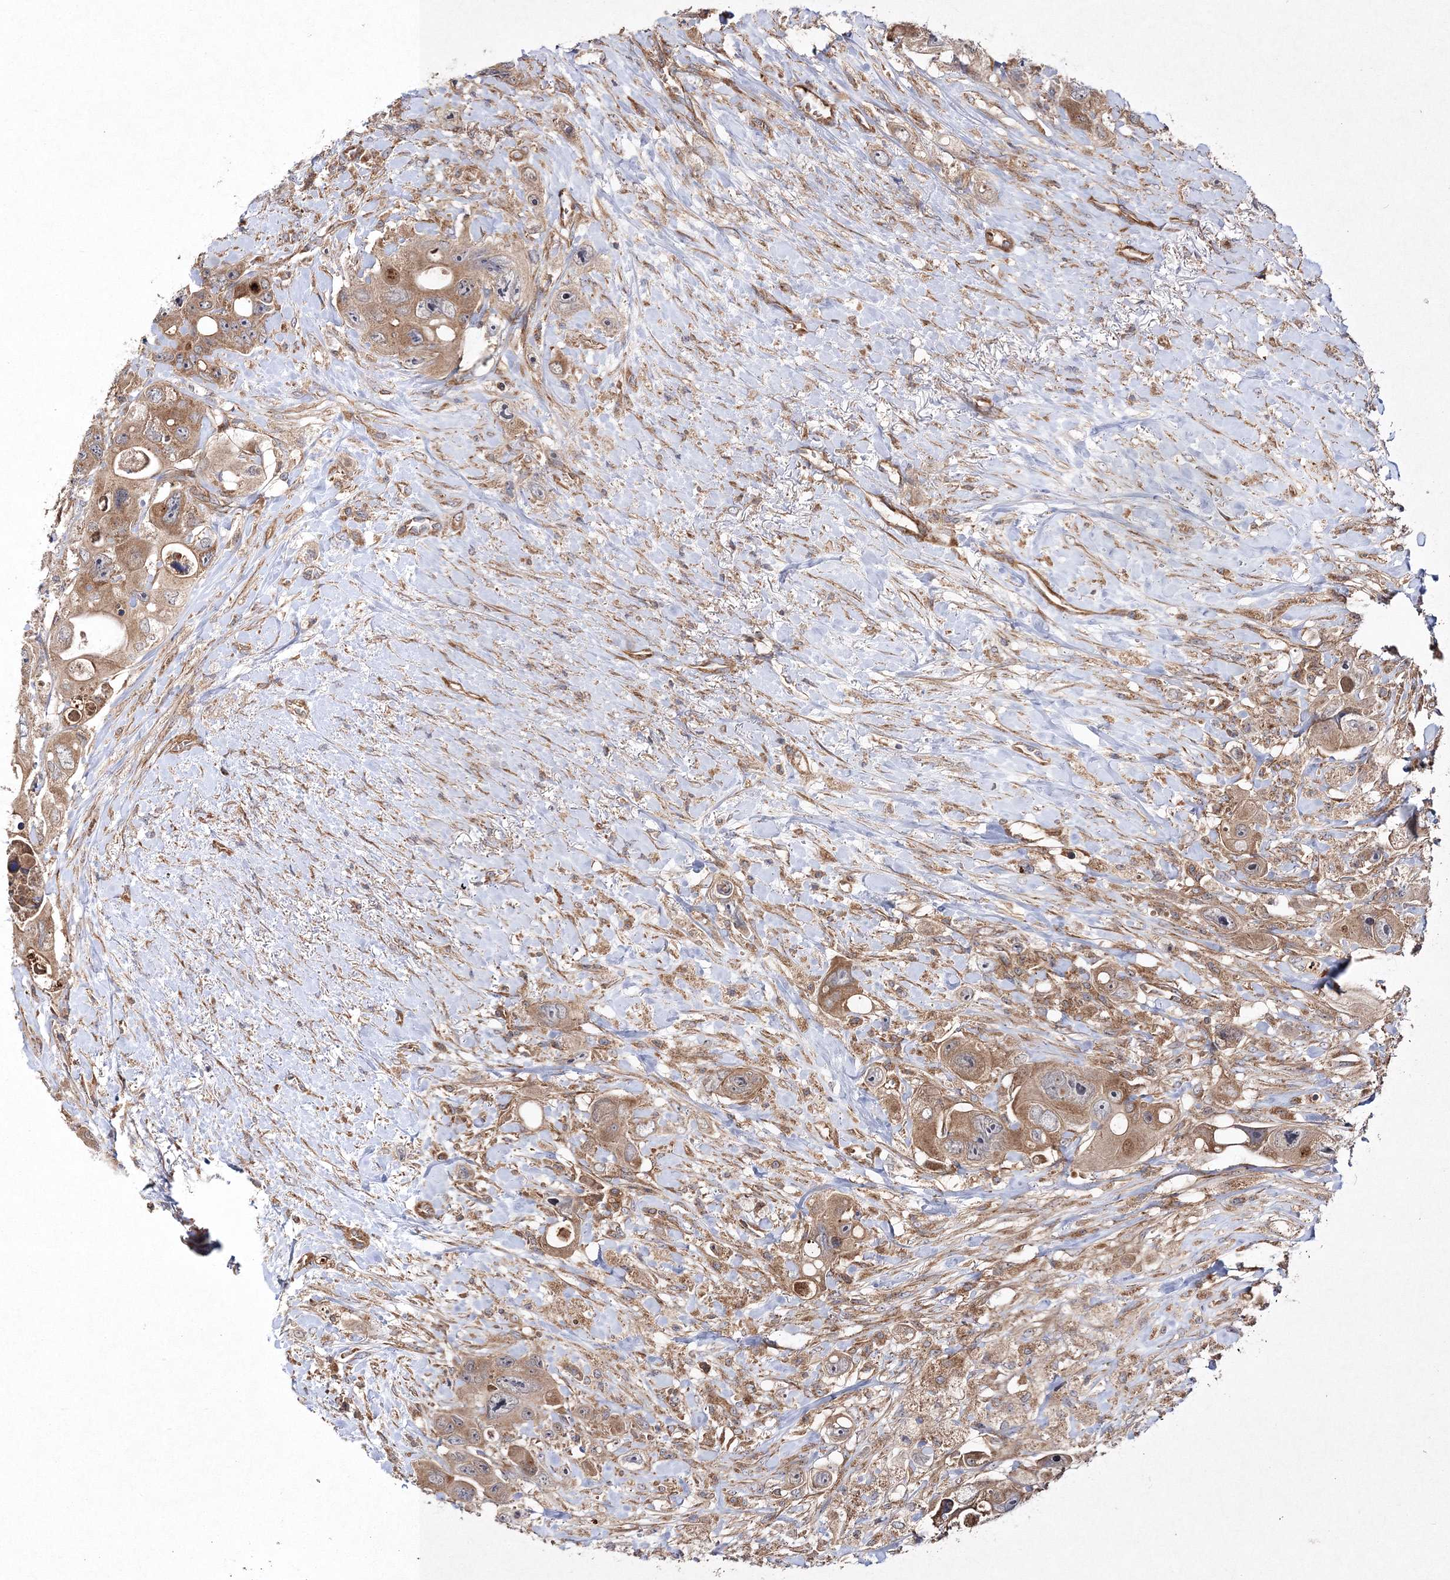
{"staining": {"intensity": "moderate", "quantity": ">75%", "location": "cytoplasmic/membranous"}, "tissue": "colorectal cancer", "cell_type": "Tumor cells", "image_type": "cancer", "snomed": [{"axis": "morphology", "description": "Adenocarcinoma, NOS"}, {"axis": "topography", "description": "Colon"}], "caption": "DAB immunohistochemical staining of adenocarcinoma (colorectal) exhibits moderate cytoplasmic/membranous protein positivity in about >75% of tumor cells.", "gene": "DNAJC13", "patient": {"sex": "female", "age": 46}}